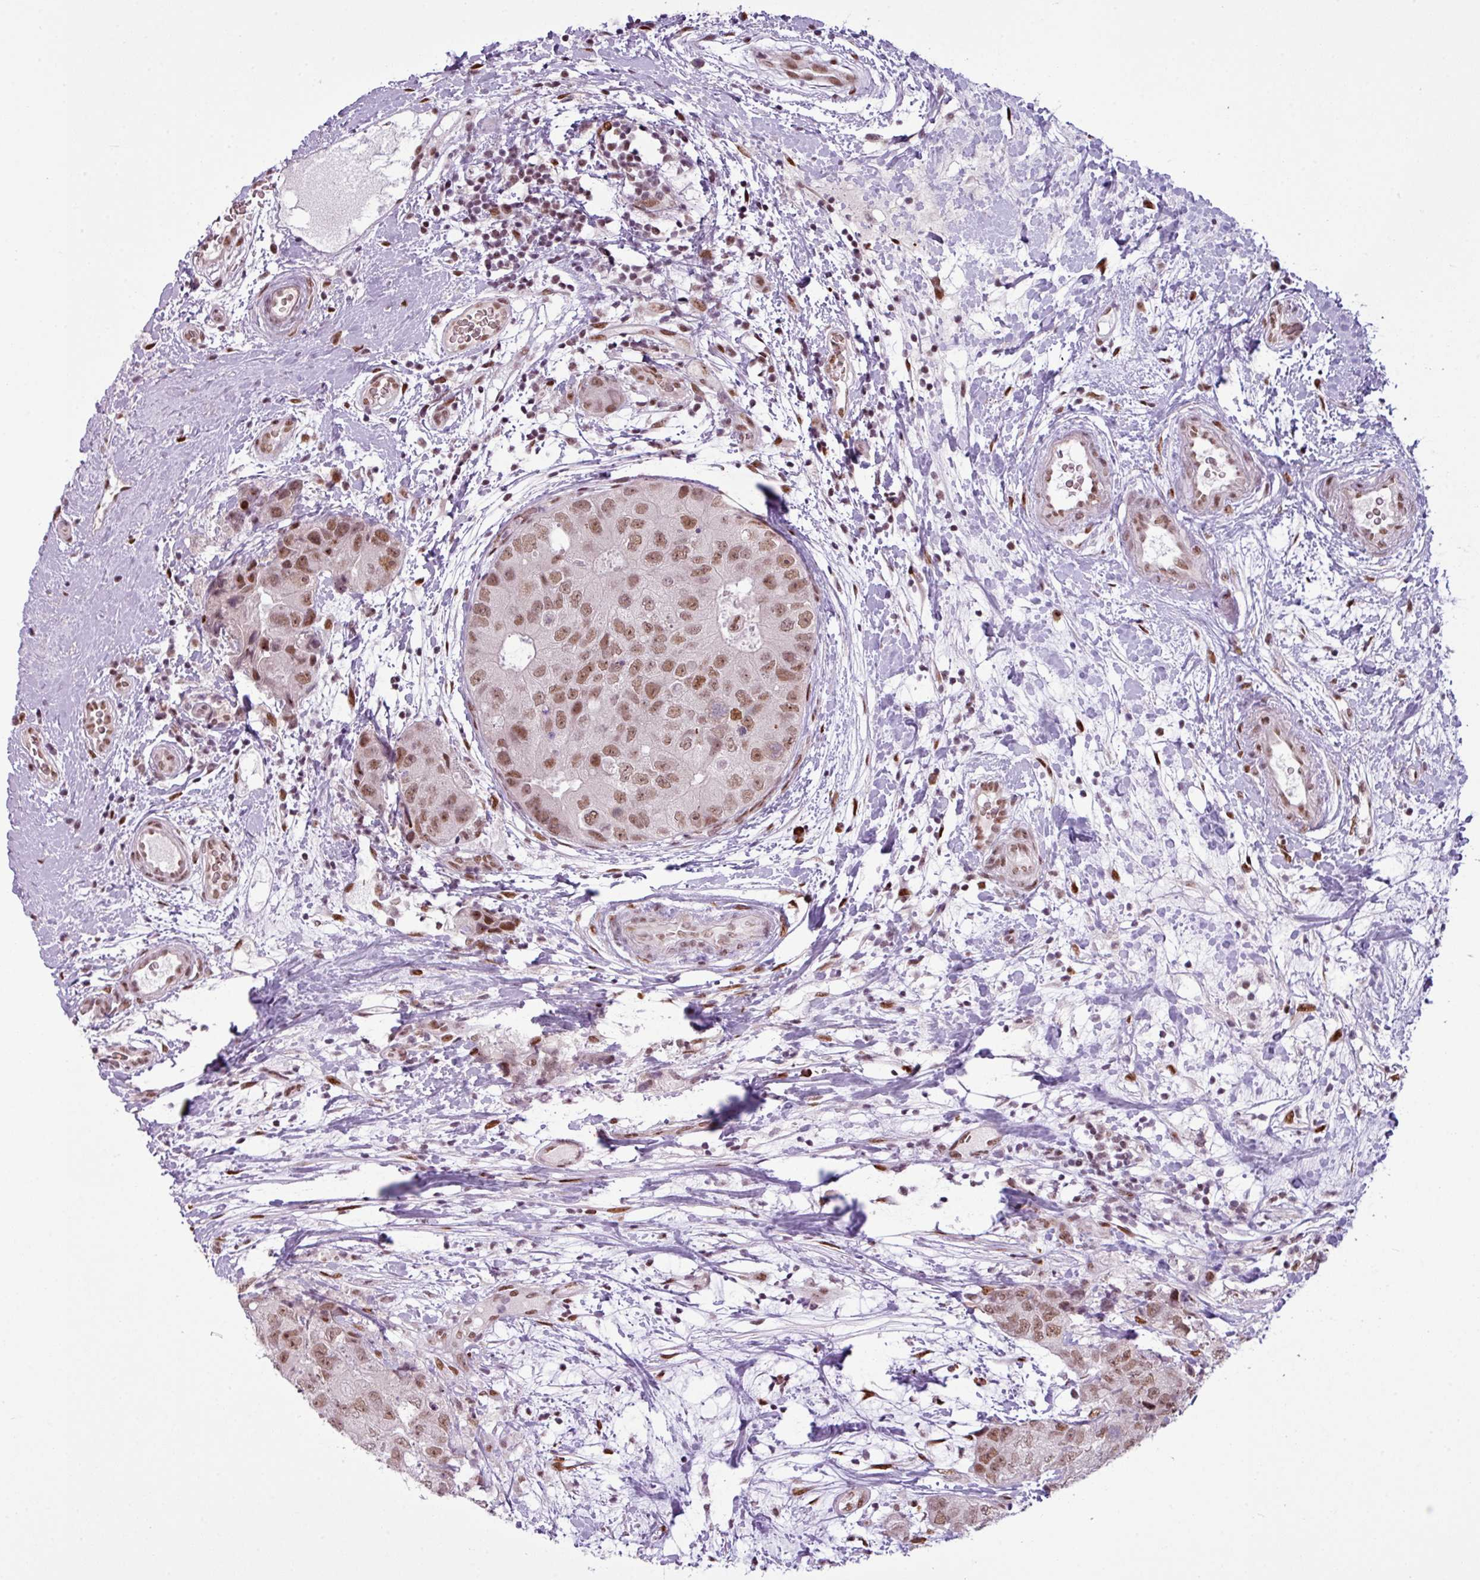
{"staining": {"intensity": "moderate", "quantity": ">75%", "location": "nuclear"}, "tissue": "breast cancer", "cell_type": "Tumor cells", "image_type": "cancer", "snomed": [{"axis": "morphology", "description": "Duct carcinoma"}, {"axis": "topography", "description": "Breast"}], "caption": "This is a micrograph of IHC staining of breast cancer (infiltrating ductal carcinoma), which shows moderate staining in the nuclear of tumor cells.", "gene": "PRDM5", "patient": {"sex": "female", "age": 62}}